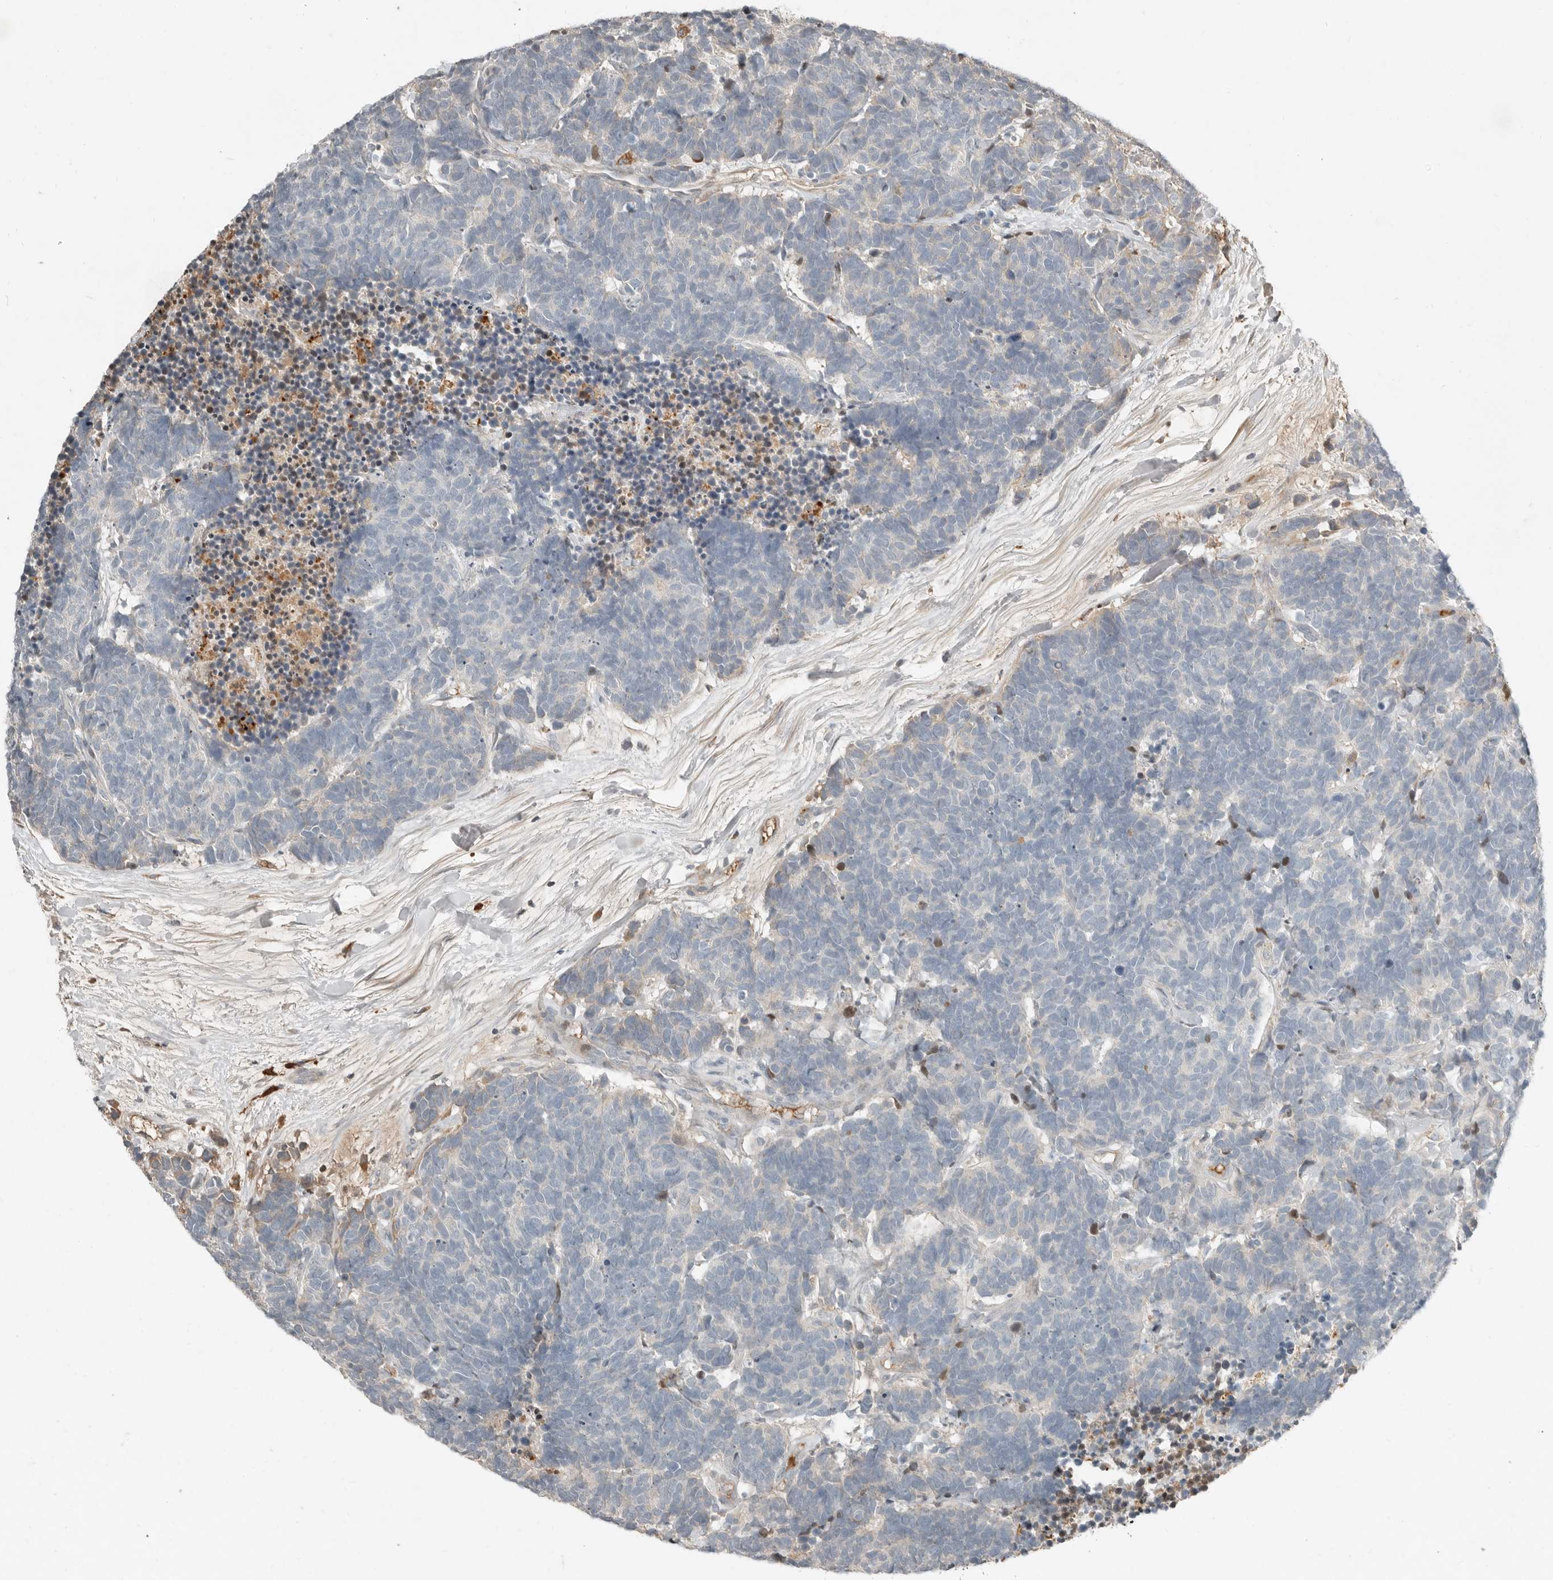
{"staining": {"intensity": "negative", "quantity": "none", "location": "none"}, "tissue": "carcinoid", "cell_type": "Tumor cells", "image_type": "cancer", "snomed": [{"axis": "morphology", "description": "Carcinoma, NOS"}, {"axis": "morphology", "description": "Carcinoid, malignant, NOS"}, {"axis": "topography", "description": "Urinary bladder"}], "caption": "An image of carcinoid stained for a protein reveals no brown staining in tumor cells. The staining was performed using DAB (3,3'-diaminobenzidine) to visualize the protein expression in brown, while the nuclei were stained in blue with hematoxylin (Magnification: 20x).", "gene": "KLHL38", "patient": {"sex": "male", "age": 57}}